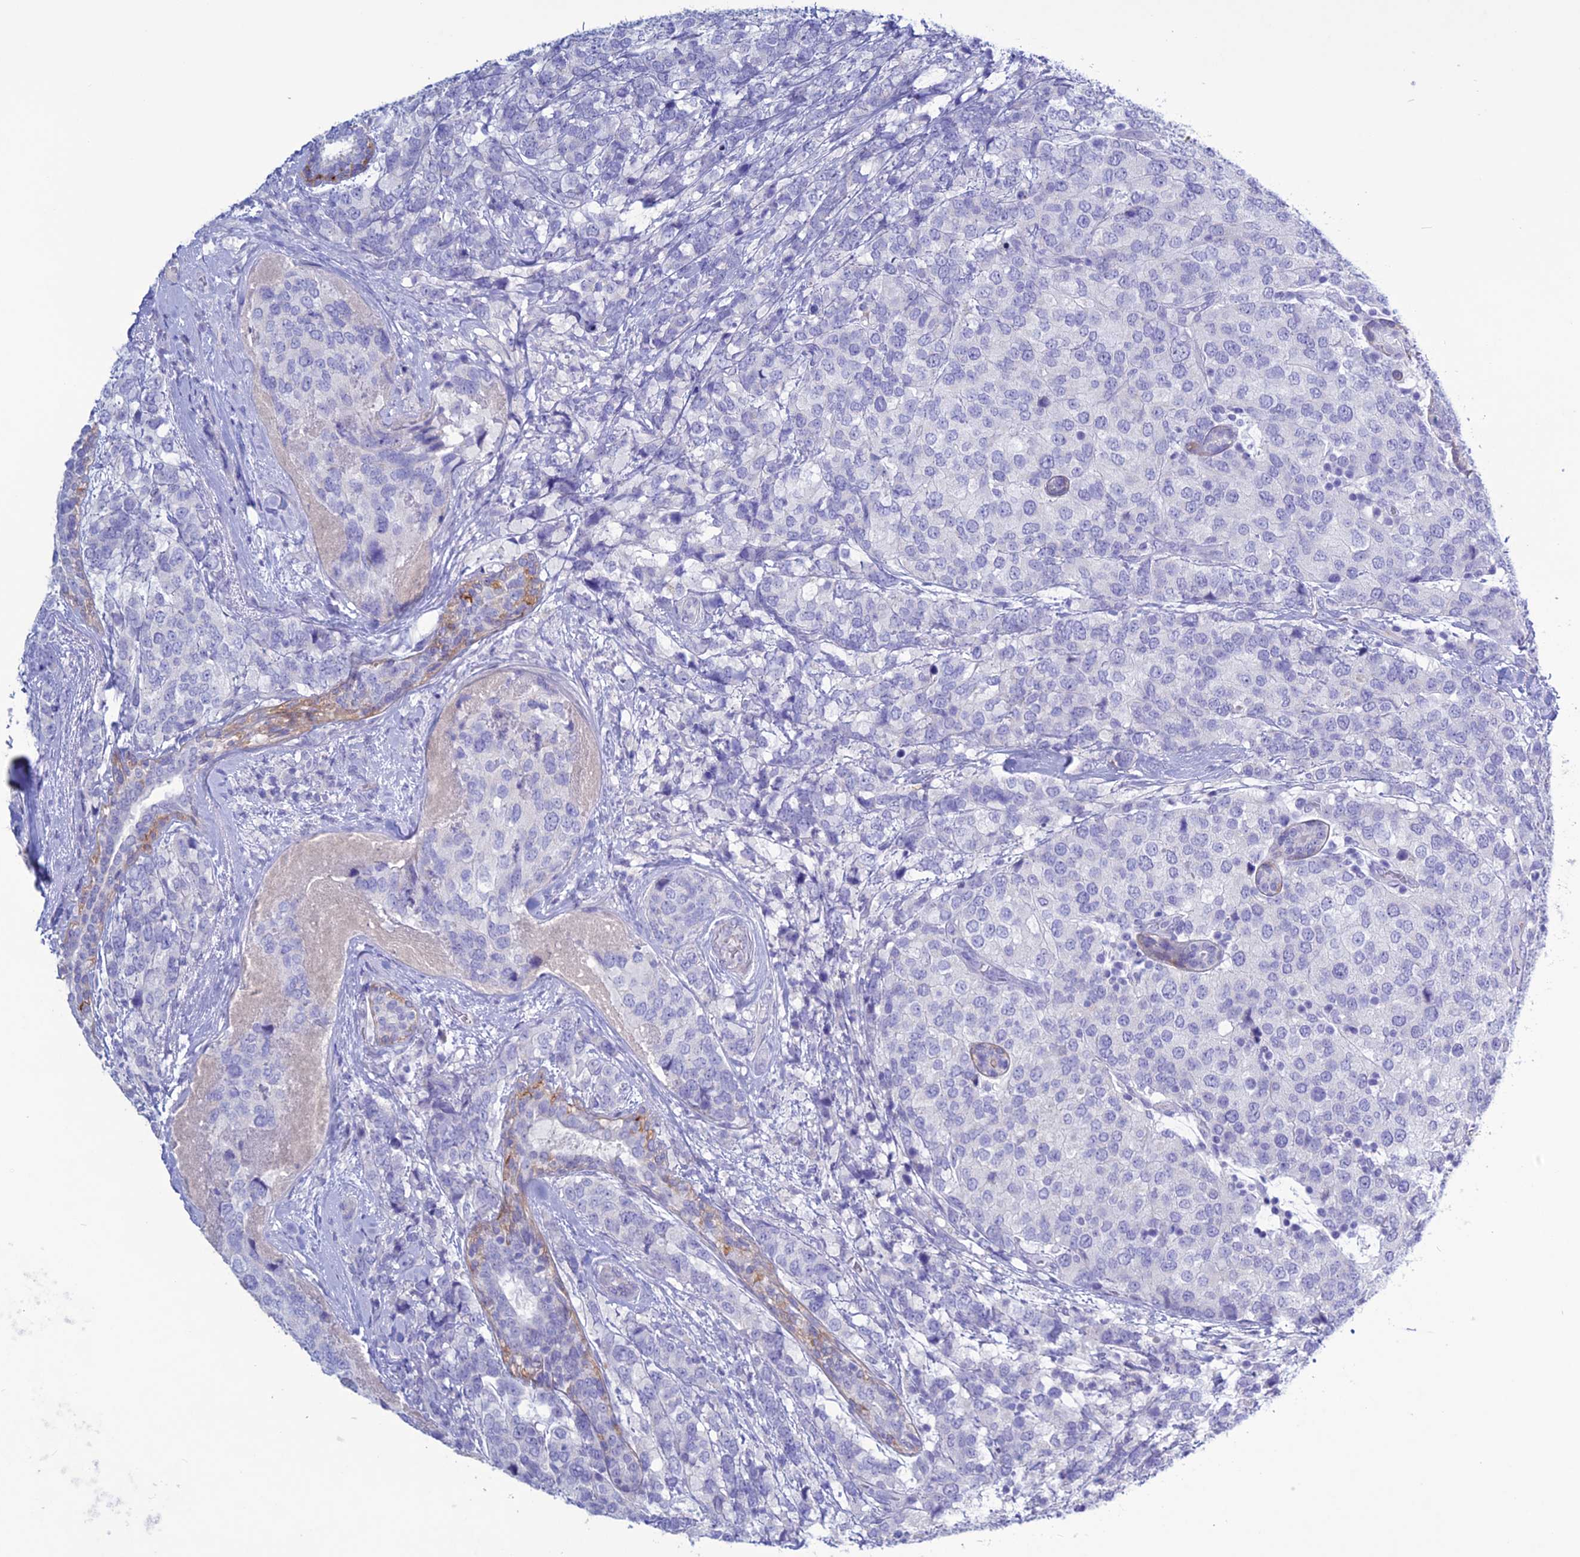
{"staining": {"intensity": "negative", "quantity": "none", "location": "none"}, "tissue": "breast cancer", "cell_type": "Tumor cells", "image_type": "cancer", "snomed": [{"axis": "morphology", "description": "Lobular carcinoma"}, {"axis": "topography", "description": "Breast"}], "caption": "Immunohistochemistry image of neoplastic tissue: human breast lobular carcinoma stained with DAB shows no significant protein staining in tumor cells. (Brightfield microscopy of DAB (3,3'-diaminobenzidine) IHC at high magnification).", "gene": "CLEC2L", "patient": {"sex": "female", "age": 59}}